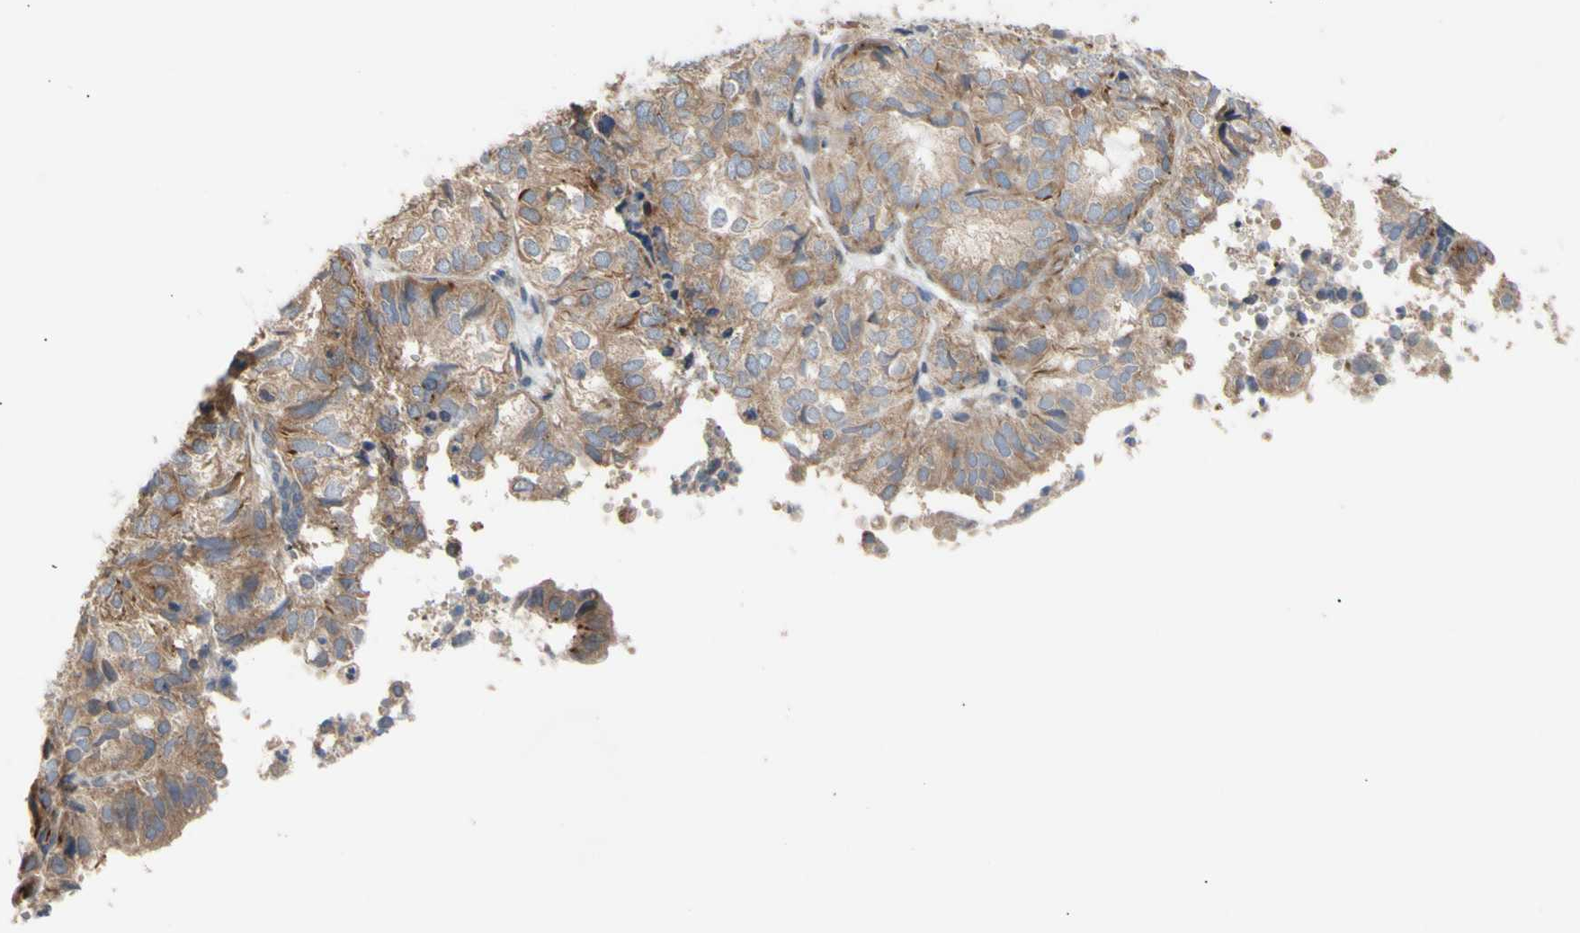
{"staining": {"intensity": "moderate", "quantity": ">75%", "location": "cytoplasmic/membranous"}, "tissue": "endometrial cancer", "cell_type": "Tumor cells", "image_type": "cancer", "snomed": [{"axis": "morphology", "description": "Adenocarcinoma, NOS"}, {"axis": "topography", "description": "Uterus"}], "caption": "Endometrial cancer was stained to show a protein in brown. There is medium levels of moderate cytoplasmic/membranous expression in about >75% of tumor cells.", "gene": "EIF2S3", "patient": {"sex": "female", "age": 60}}